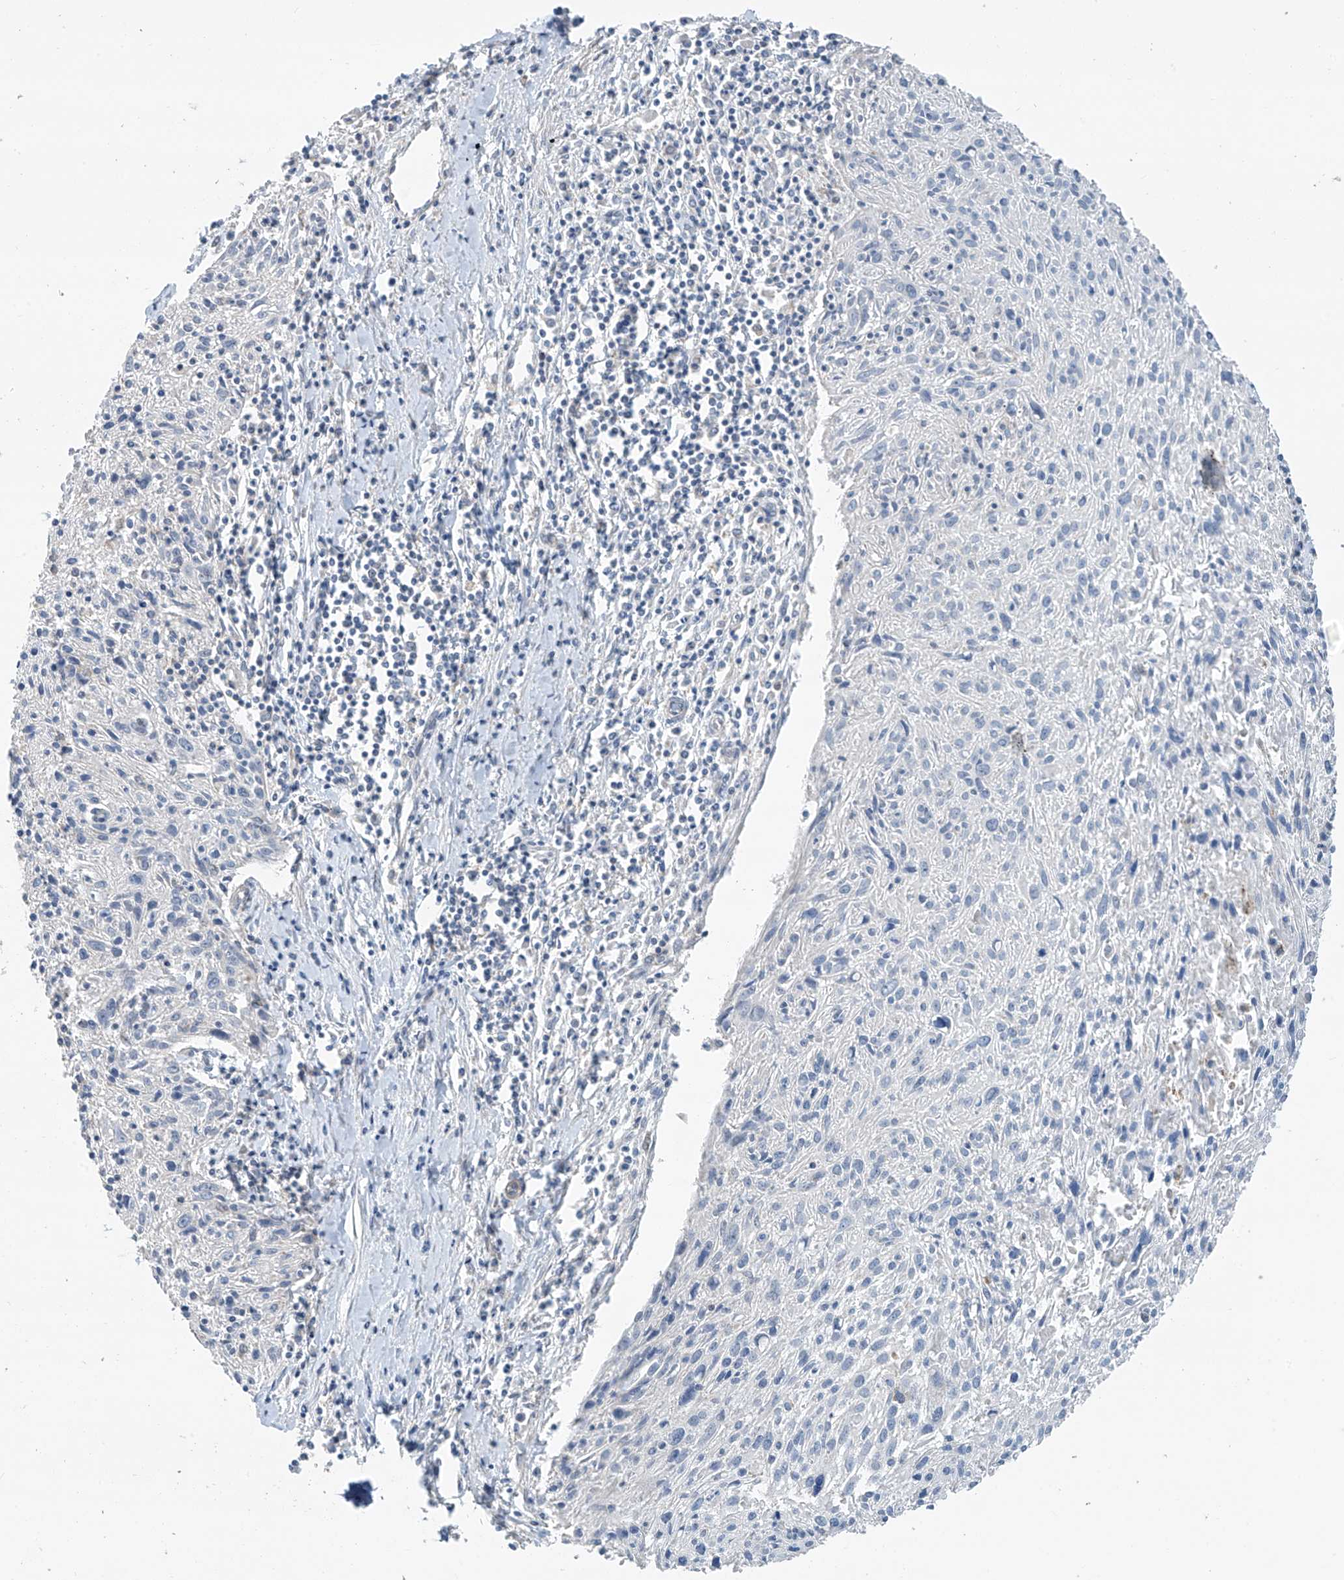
{"staining": {"intensity": "negative", "quantity": "none", "location": "none"}, "tissue": "cervical cancer", "cell_type": "Tumor cells", "image_type": "cancer", "snomed": [{"axis": "morphology", "description": "Squamous cell carcinoma, NOS"}, {"axis": "topography", "description": "Cervix"}], "caption": "Tumor cells are negative for brown protein staining in cervical cancer.", "gene": "SYN3", "patient": {"sex": "female", "age": 51}}